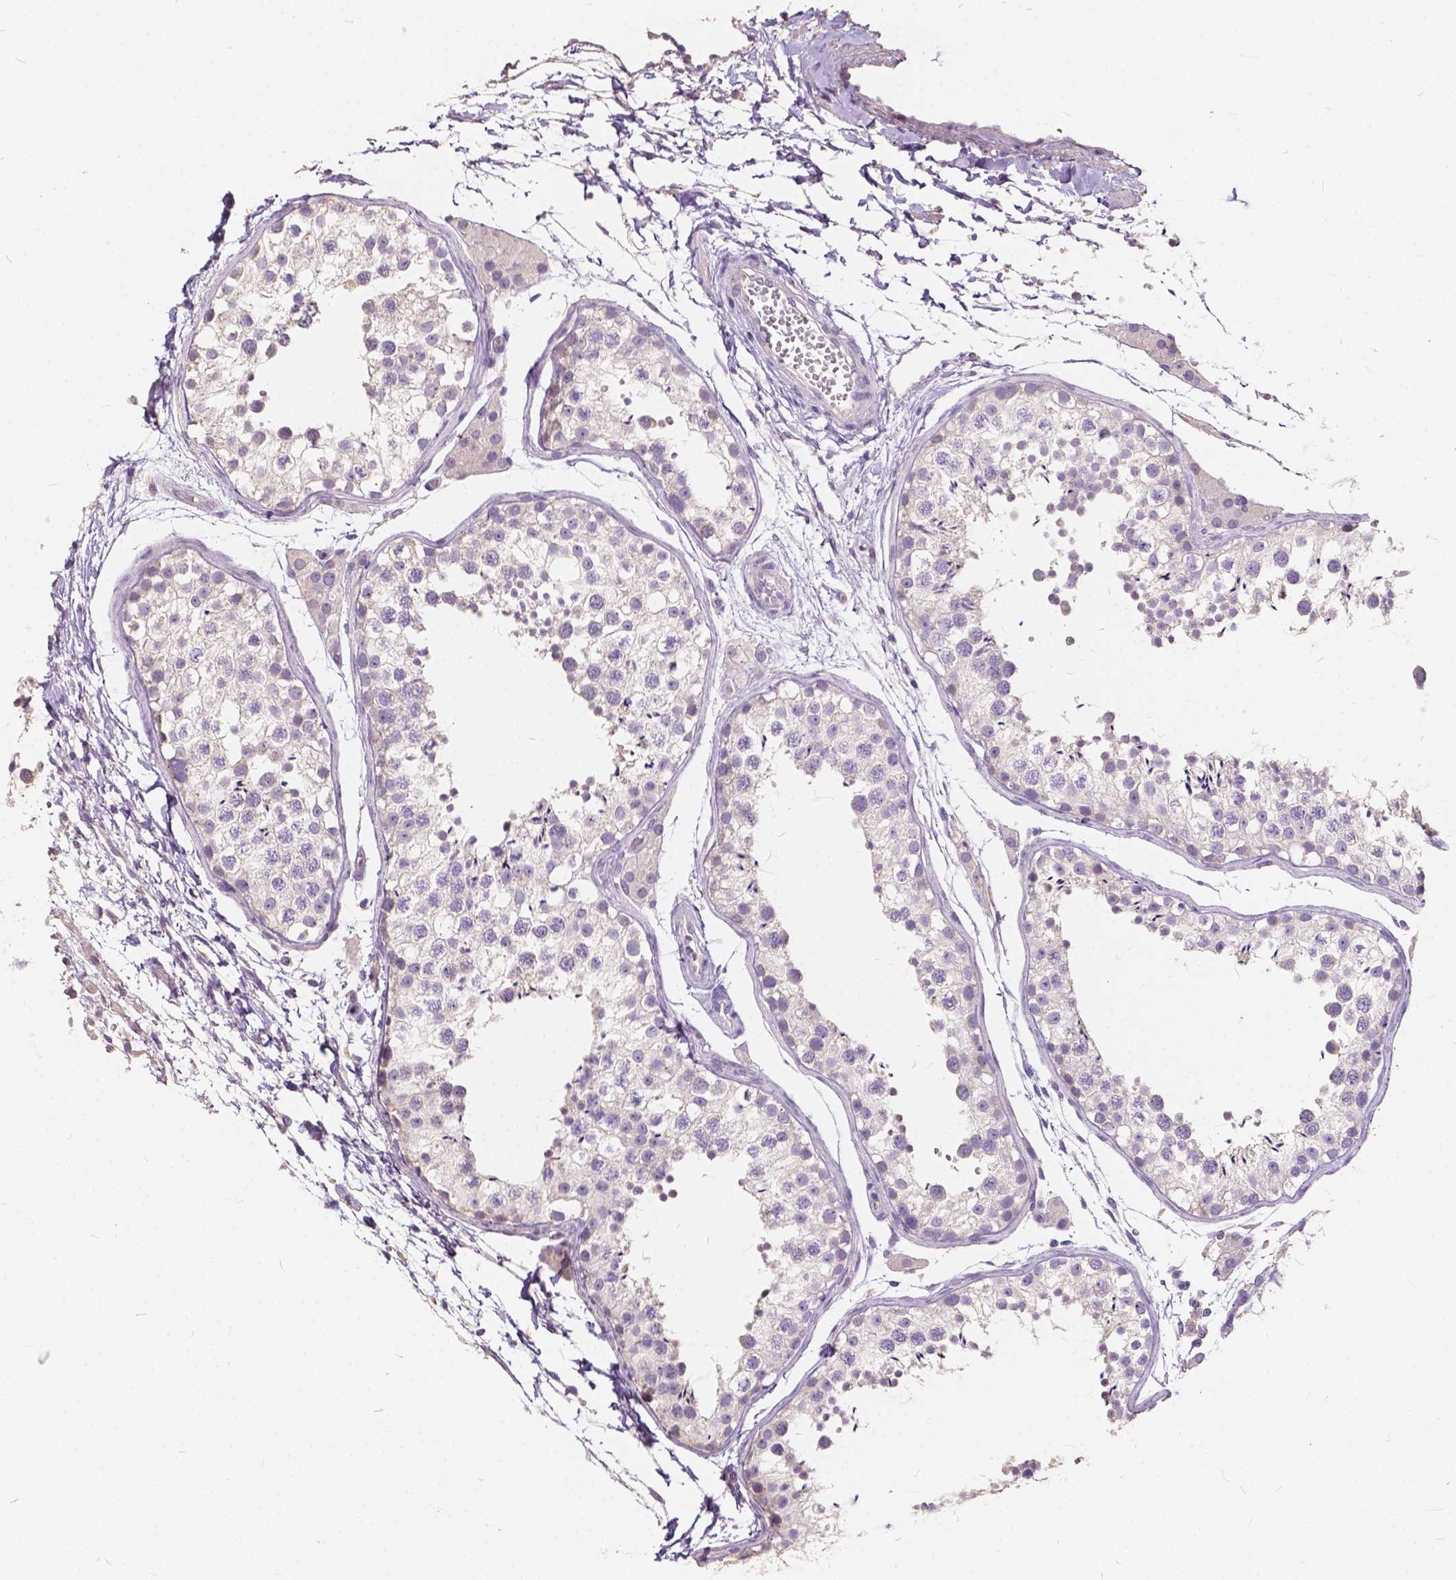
{"staining": {"intensity": "weak", "quantity": "<25%", "location": "cytoplasmic/membranous"}, "tissue": "testis", "cell_type": "Cells in seminiferous ducts", "image_type": "normal", "snomed": [{"axis": "morphology", "description": "Normal tissue, NOS"}, {"axis": "topography", "description": "Testis"}], "caption": "The photomicrograph demonstrates no staining of cells in seminiferous ducts in benign testis. (DAB (3,3'-diaminobenzidine) immunohistochemistry (IHC) with hematoxylin counter stain).", "gene": "SLC7A8", "patient": {"sex": "male", "age": 29}}